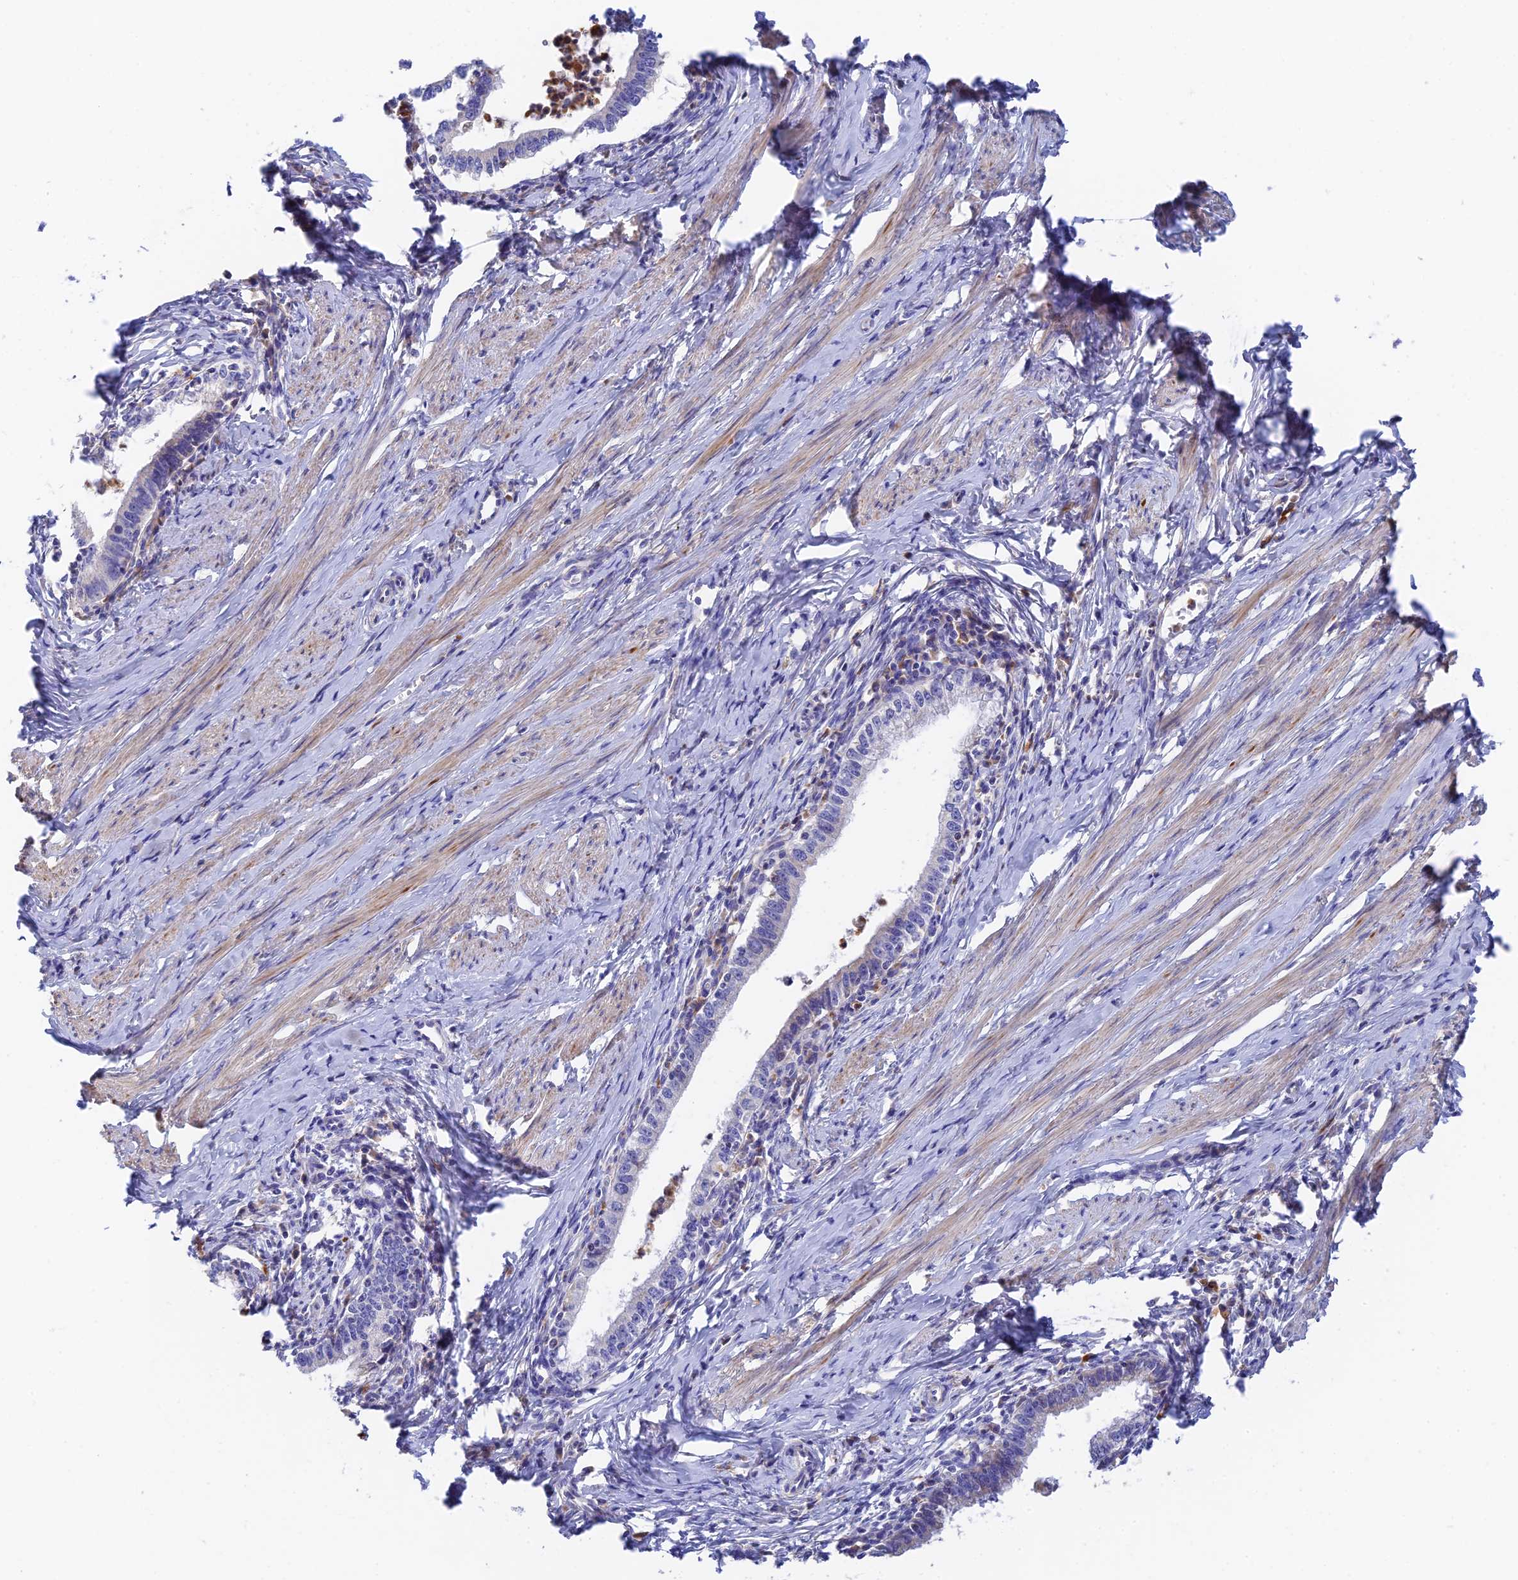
{"staining": {"intensity": "negative", "quantity": "none", "location": "none"}, "tissue": "cervical cancer", "cell_type": "Tumor cells", "image_type": "cancer", "snomed": [{"axis": "morphology", "description": "Adenocarcinoma, NOS"}, {"axis": "topography", "description": "Cervix"}], "caption": "Immunohistochemistry of cervical cancer (adenocarcinoma) shows no staining in tumor cells.", "gene": "RPGRIP1L", "patient": {"sex": "female", "age": 36}}